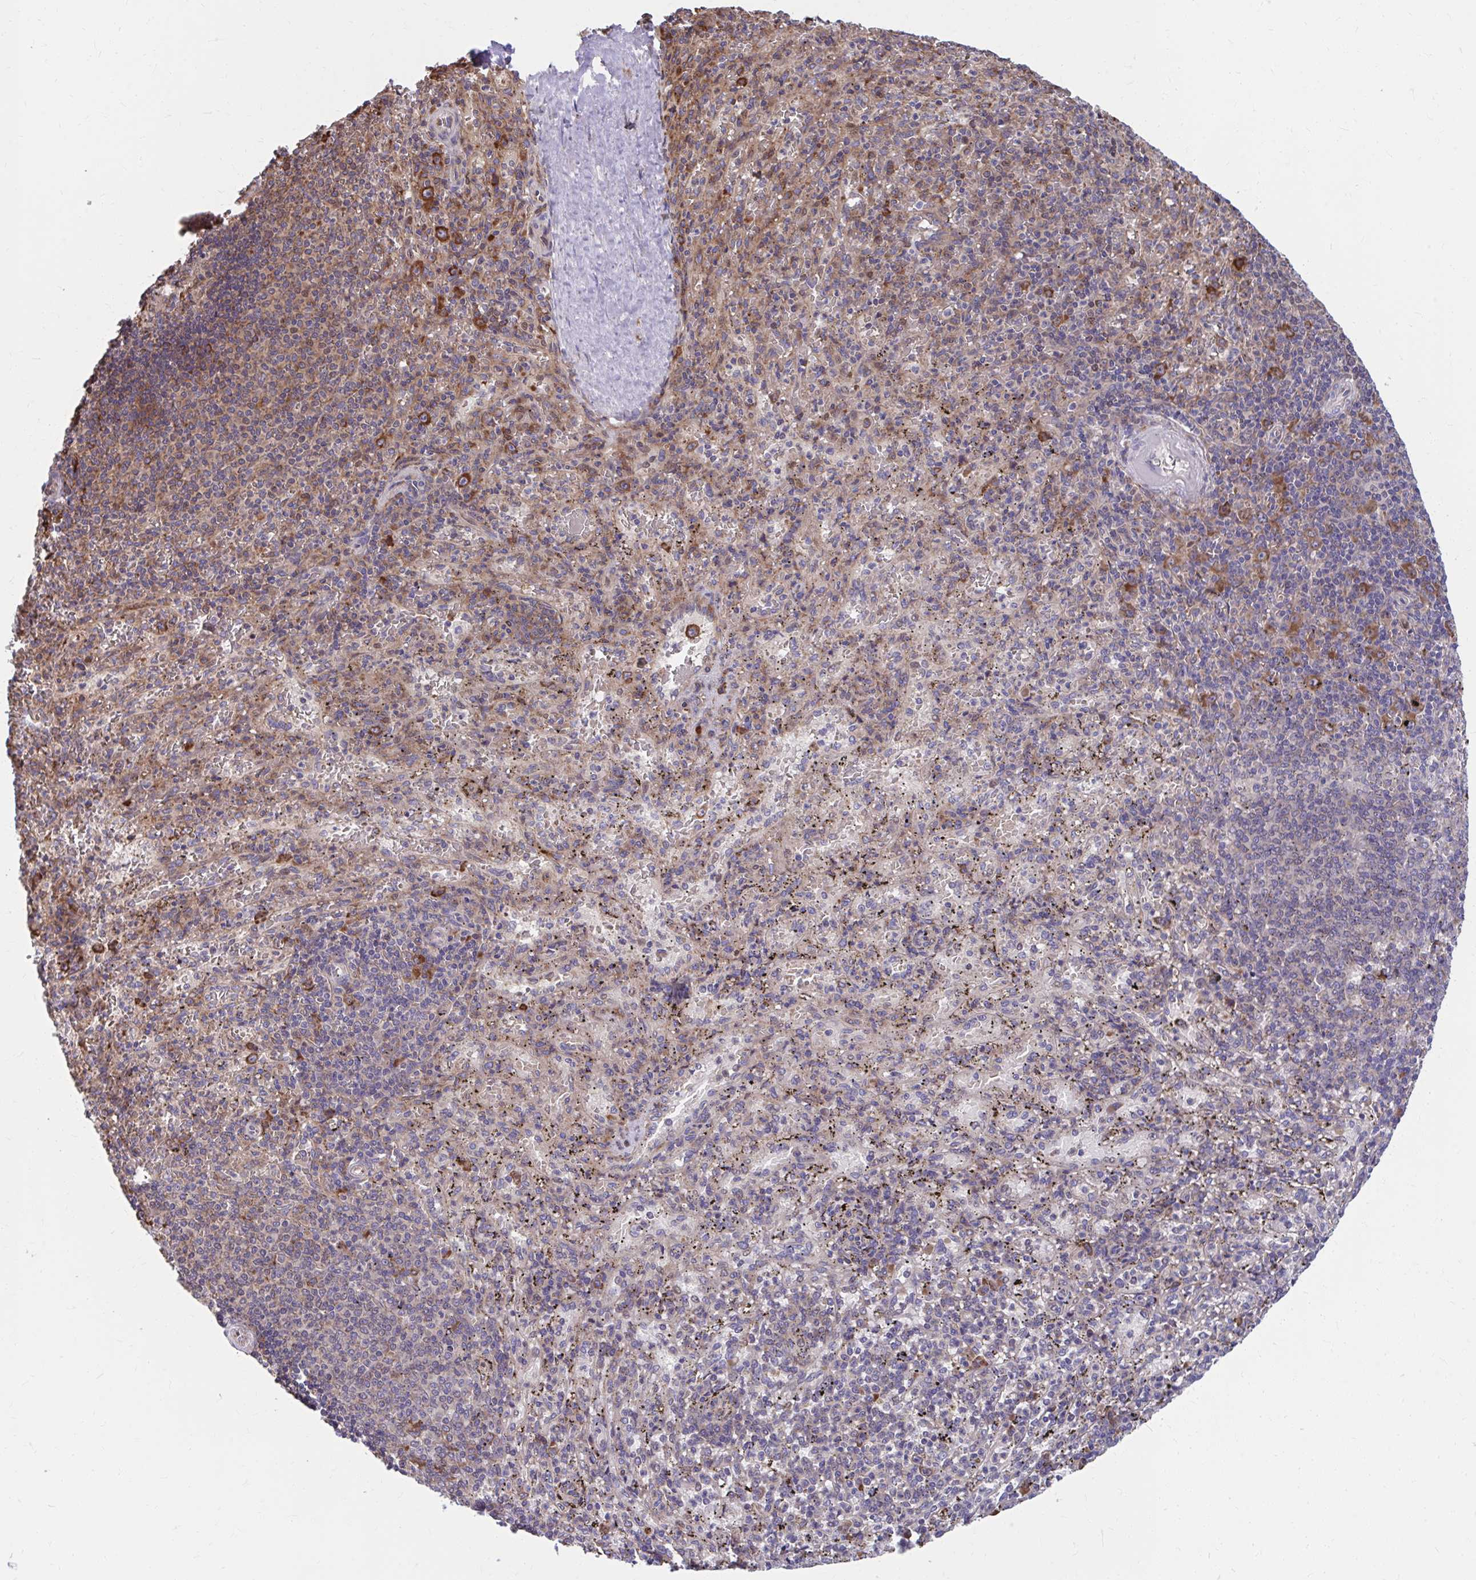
{"staining": {"intensity": "moderate", "quantity": "<25%", "location": "cytoplasmic/membranous"}, "tissue": "spleen", "cell_type": "Cells in red pulp", "image_type": "normal", "snomed": [{"axis": "morphology", "description": "Normal tissue, NOS"}, {"axis": "topography", "description": "Spleen"}], "caption": "The photomicrograph displays immunohistochemical staining of unremarkable spleen. There is moderate cytoplasmic/membranous staining is appreciated in approximately <25% of cells in red pulp. Using DAB (3,3'-diaminobenzidine) (brown) and hematoxylin (blue) stains, captured at high magnification using brightfield microscopy.", "gene": "ZNF778", "patient": {"sex": "male", "age": 57}}